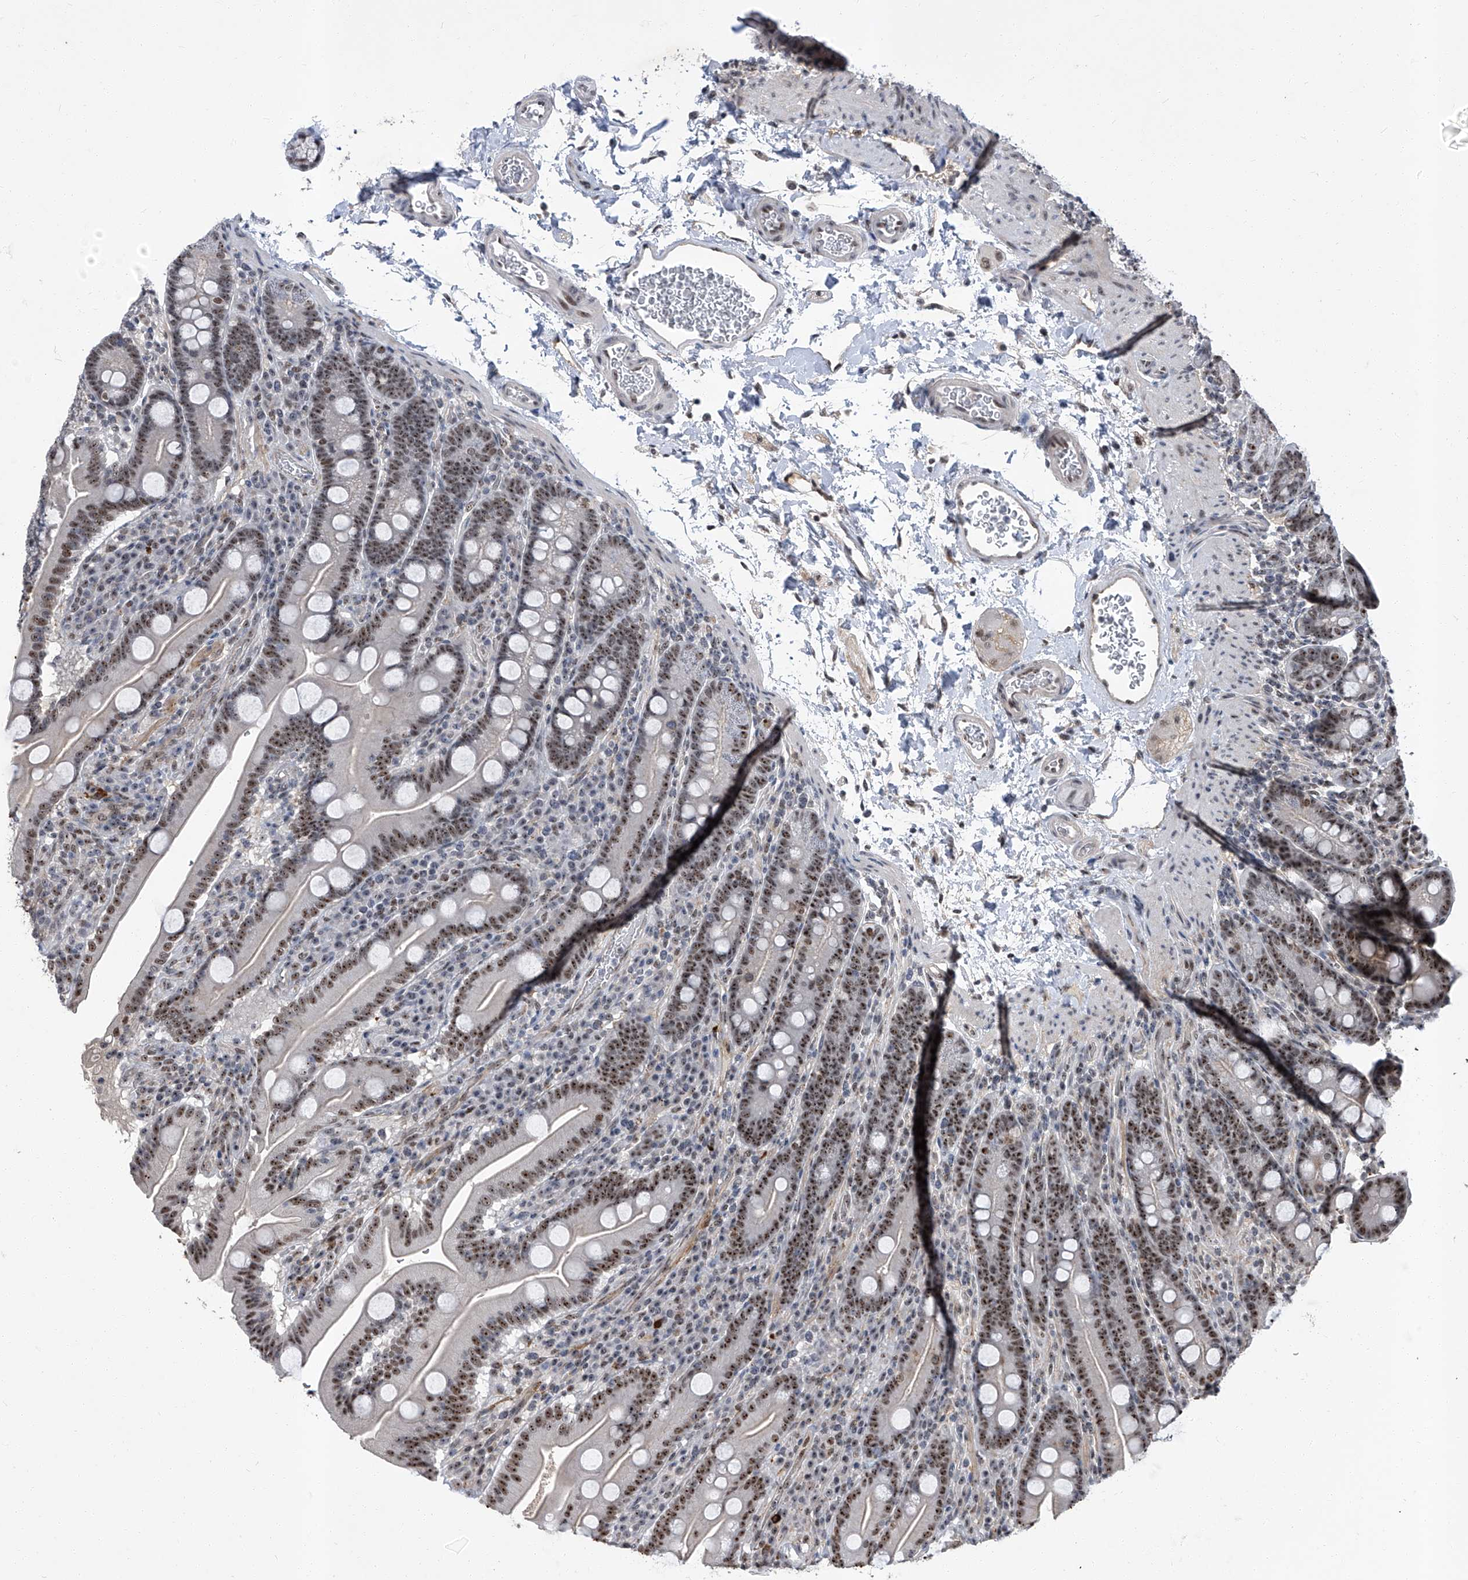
{"staining": {"intensity": "moderate", "quantity": ">75%", "location": "nuclear"}, "tissue": "duodenum", "cell_type": "Glandular cells", "image_type": "normal", "snomed": [{"axis": "morphology", "description": "Normal tissue, NOS"}, {"axis": "topography", "description": "Duodenum"}], "caption": "IHC (DAB) staining of benign human duodenum reveals moderate nuclear protein expression in about >75% of glandular cells. (Brightfield microscopy of DAB IHC at high magnification).", "gene": "CMTR1", "patient": {"sex": "male", "age": 35}}